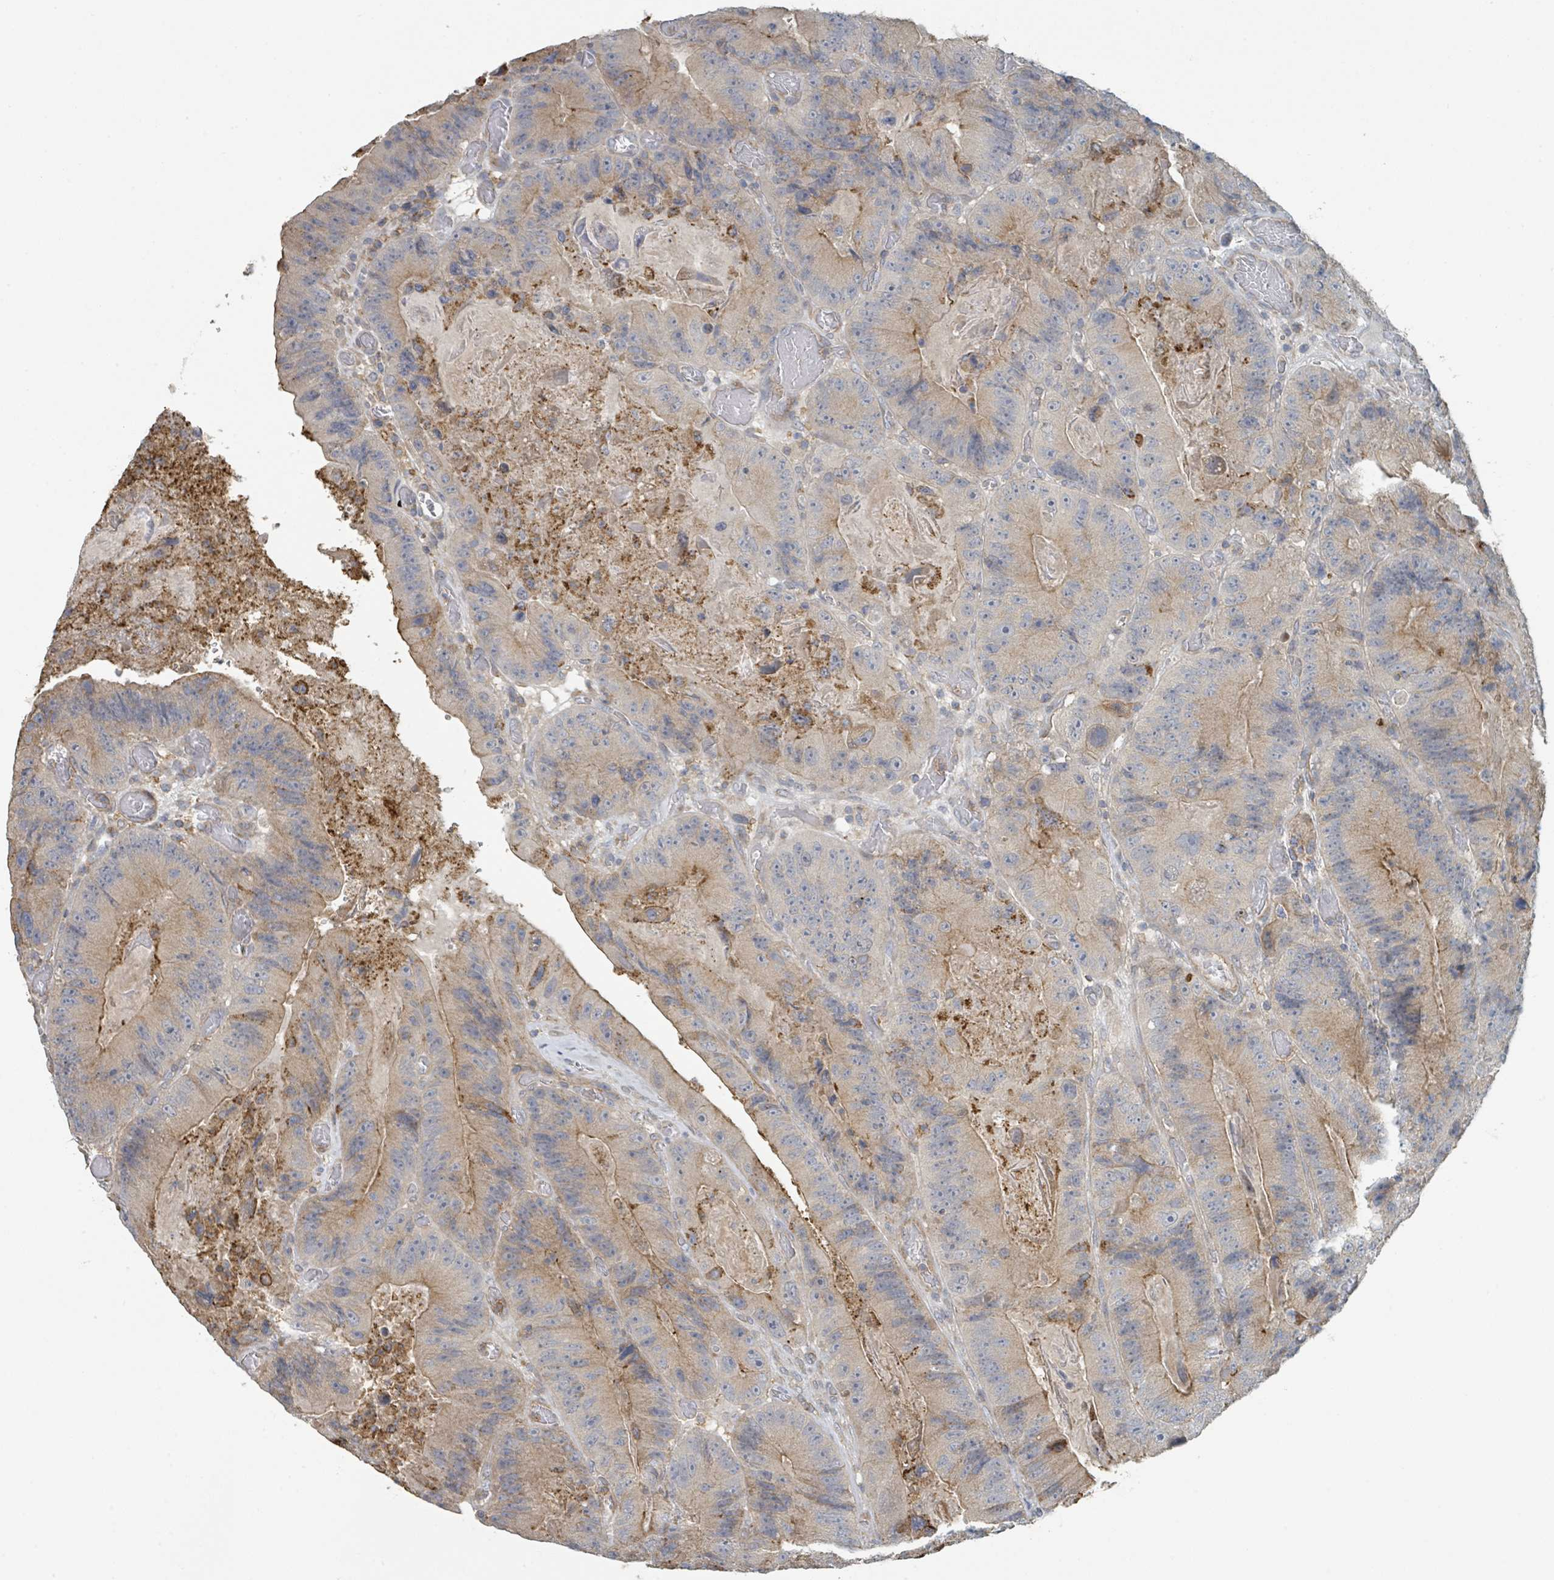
{"staining": {"intensity": "moderate", "quantity": "25%-75%", "location": "cytoplasmic/membranous"}, "tissue": "colorectal cancer", "cell_type": "Tumor cells", "image_type": "cancer", "snomed": [{"axis": "morphology", "description": "Adenocarcinoma, NOS"}, {"axis": "topography", "description": "Colon"}], "caption": "Protein staining by IHC reveals moderate cytoplasmic/membranous staining in approximately 25%-75% of tumor cells in colorectal cancer (adenocarcinoma).", "gene": "LRRC42", "patient": {"sex": "female", "age": 86}}